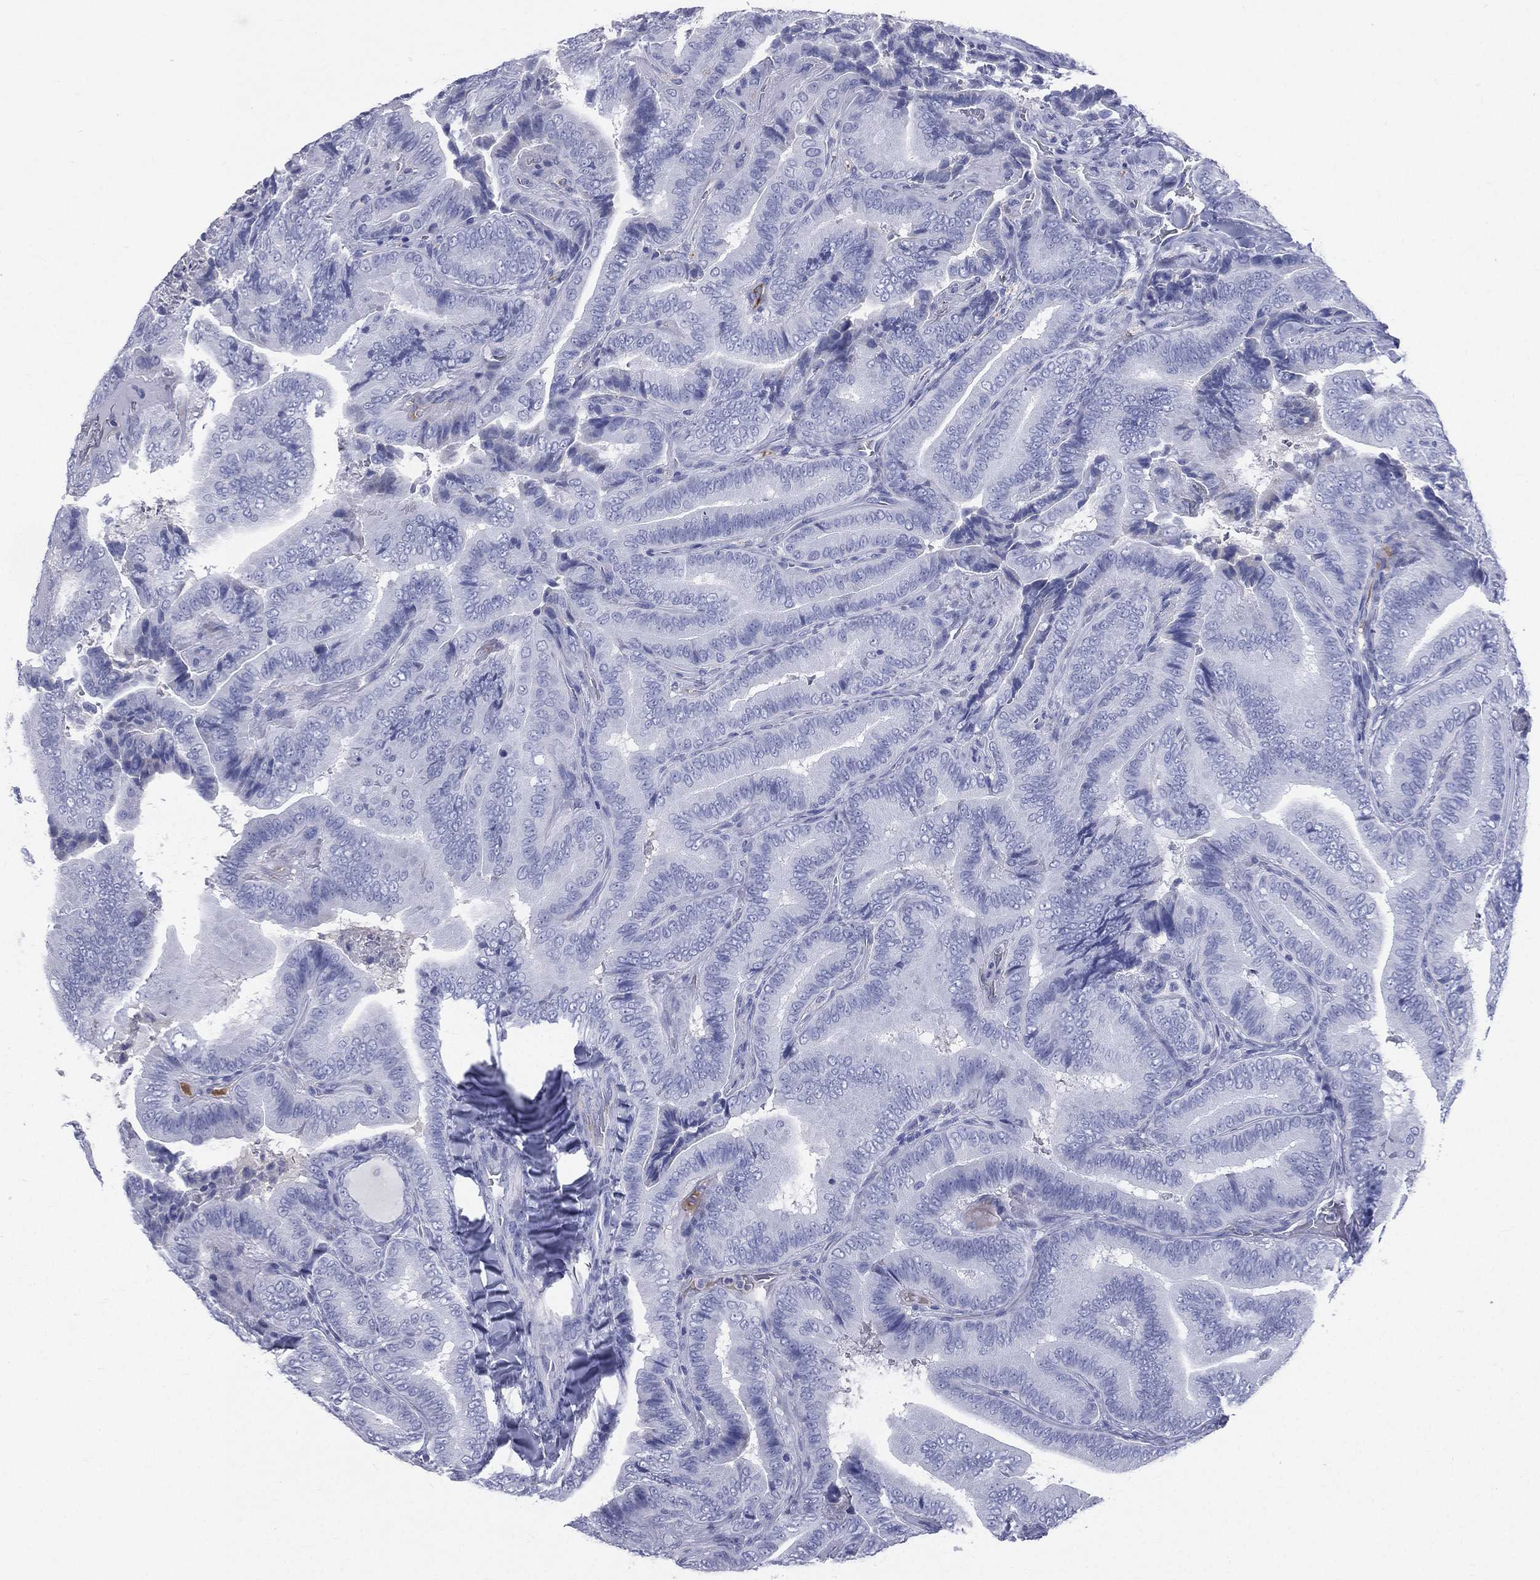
{"staining": {"intensity": "negative", "quantity": "none", "location": "none"}, "tissue": "thyroid cancer", "cell_type": "Tumor cells", "image_type": "cancer", "snomed": [{"axis": "morphology", "description": "Papillary adenocarcinoma, NOS"}, {"axis": "topography", "description": "Thyroid gland"}], "caption": "Immunohistochemical staining of human thyroid cancer displays no significant staining in tumor cells. (Brightfield microscopy of DAB immunohistochemistry at high magnification).", "gene": "HP", "patient": {"sex": "male", "age": 61}}